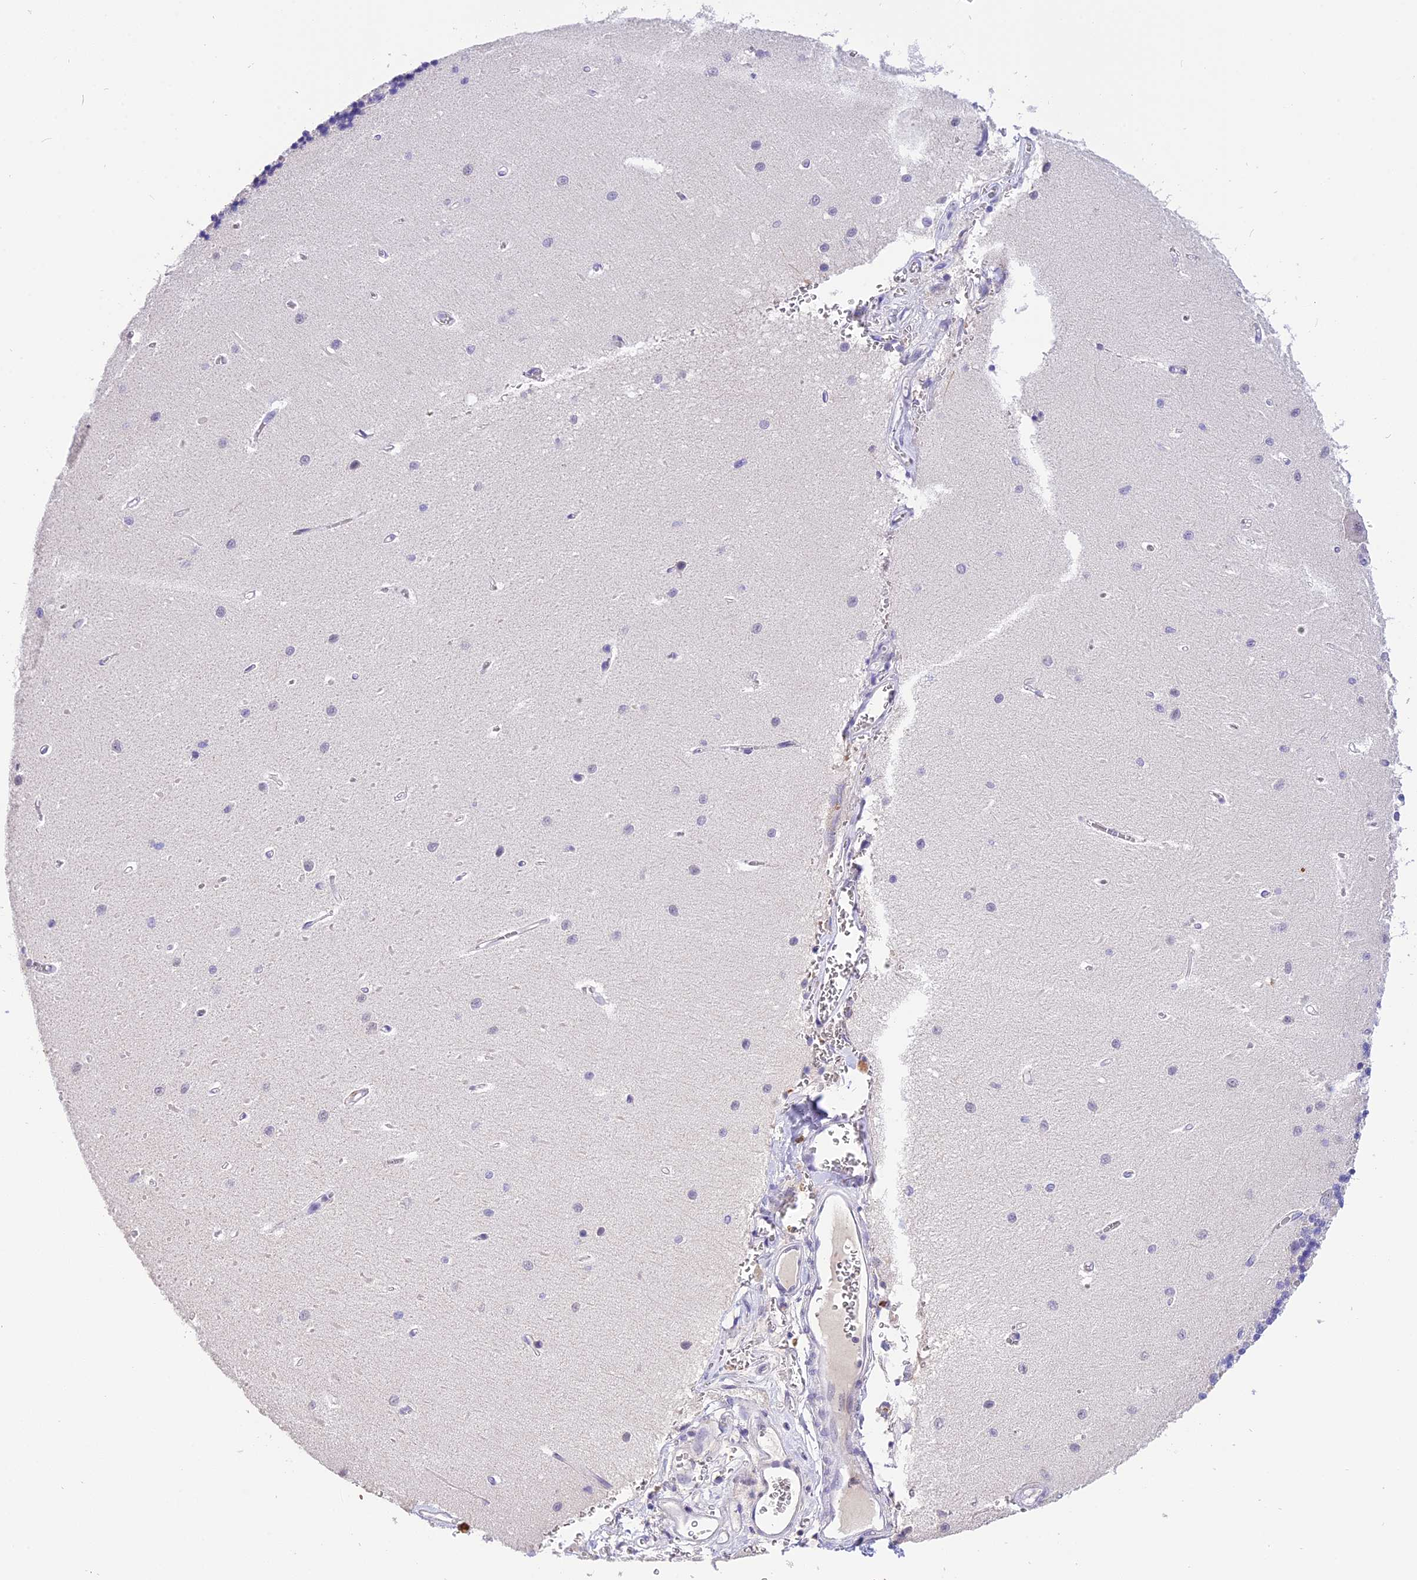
{"staining": {"intensity": "negative", "quantity": "none", "location": "none"}, "tissue": "cerebellum", "cell_type": "Cells in granular layer", "image_type": "normal", "snomed": [{"axis": "morphology", "description": "Normal tissue, NOS"}, {"axis": "topography", "description": "Cerebellum"}], "caption": "Photomicrograph shows no protein staining in cells in granular layer of benign cerebellum. (Immunohistochemistry (ihc), brightfield microscopy, high magnification).", "gene": "AHSP", "patient": {"sex": "male", "age": 37}}